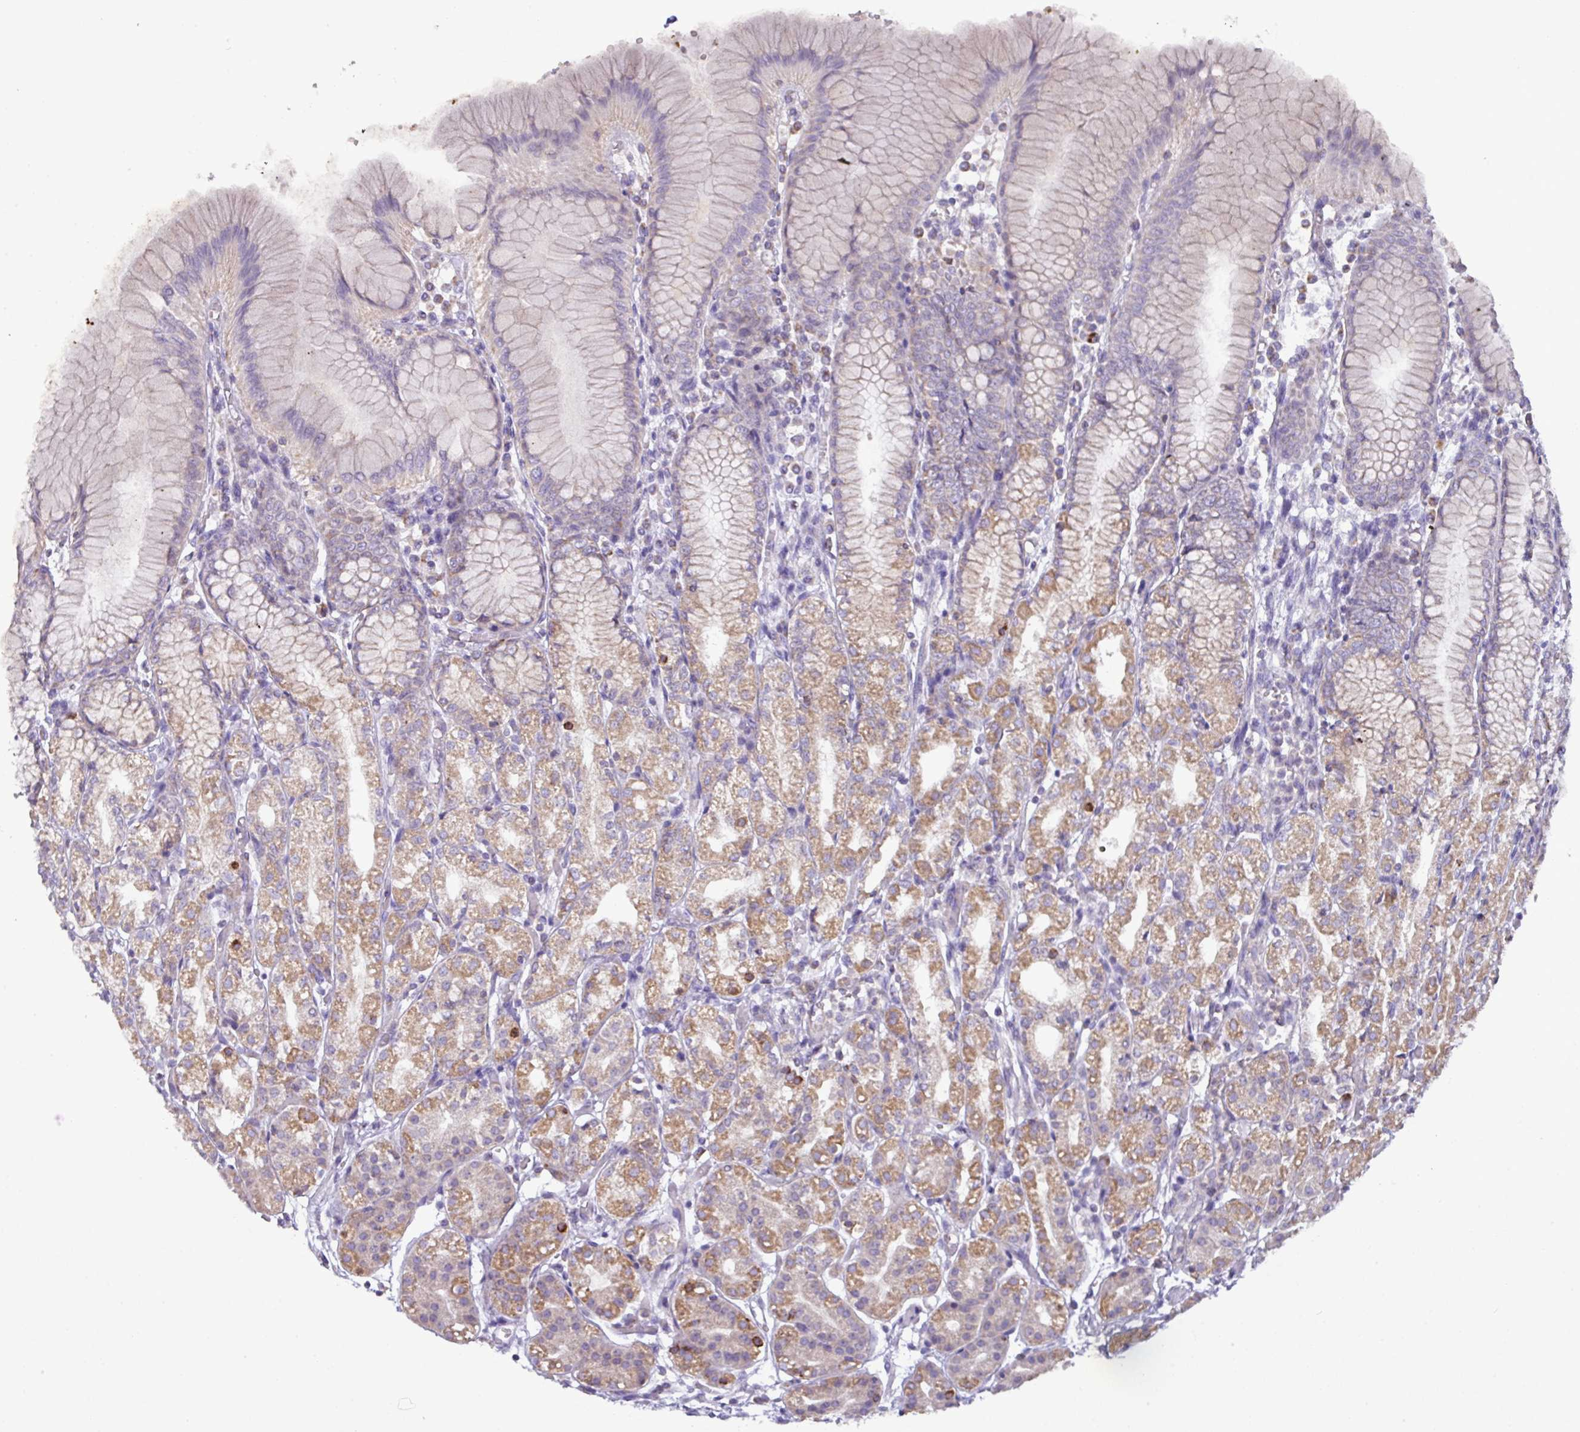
{"staining": {"intensity": "moderate", "quantity": "25%-75%", "location": "cytoplasmic/membranous"}, "tissue": "stomach", "cell_type": "Glandular cells", "image_type": "normal", "snomed": [{"axis": "morphology", "description": "Normal tissue, NOS"}, {"axis": "topography", "description": "Stomach"}], "caption": "Immunohistochemistry (IHC) of normal stomach shows medium levels of moderate cytoplasmic/membranous staining in approximately 25%-75% of glandular cells.", "gene": "TRAPPC1", "patient": {"sex": "female", "age": 57}}